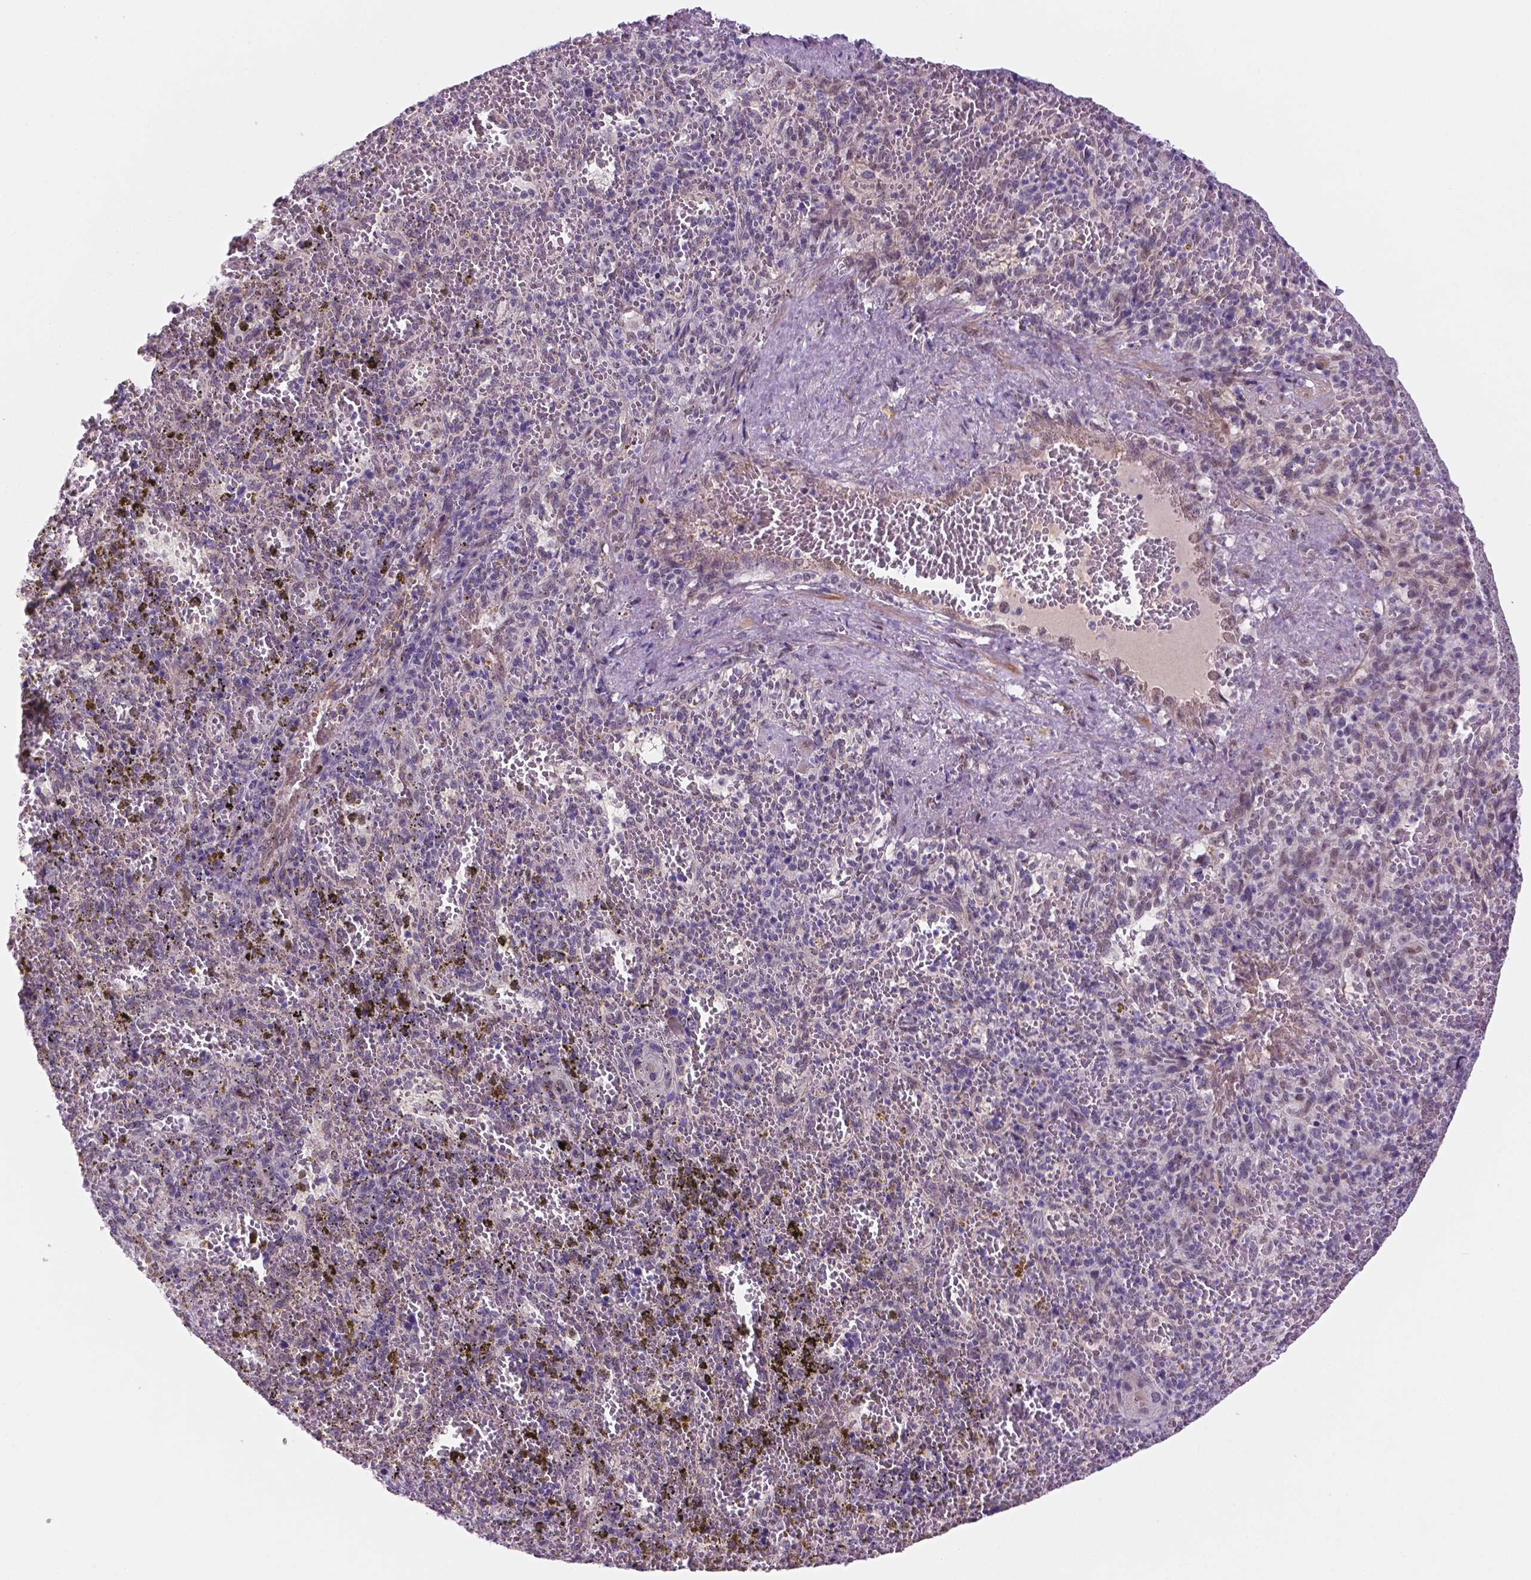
{"staining": {"intensity": "weak", "quantity": "<25%", "location": "nuclear"}, "tissue": "spleen", "cell_type": "Cells in red pulp", "image_type": "normal", "snomed": [{"axis": "morphology", "description": "Normal tissue, NOS"}, {"axis": "topography", "description": "Spleen"}], "caption": "The micrograph demonstrates no staining of cells in red pulp in normal spleen. (DAB immunohistochemistry (IHC) with hematoxylin counter stain).", "gene": "C18orf21", "patient": {"sex": "female", "age": 50}}